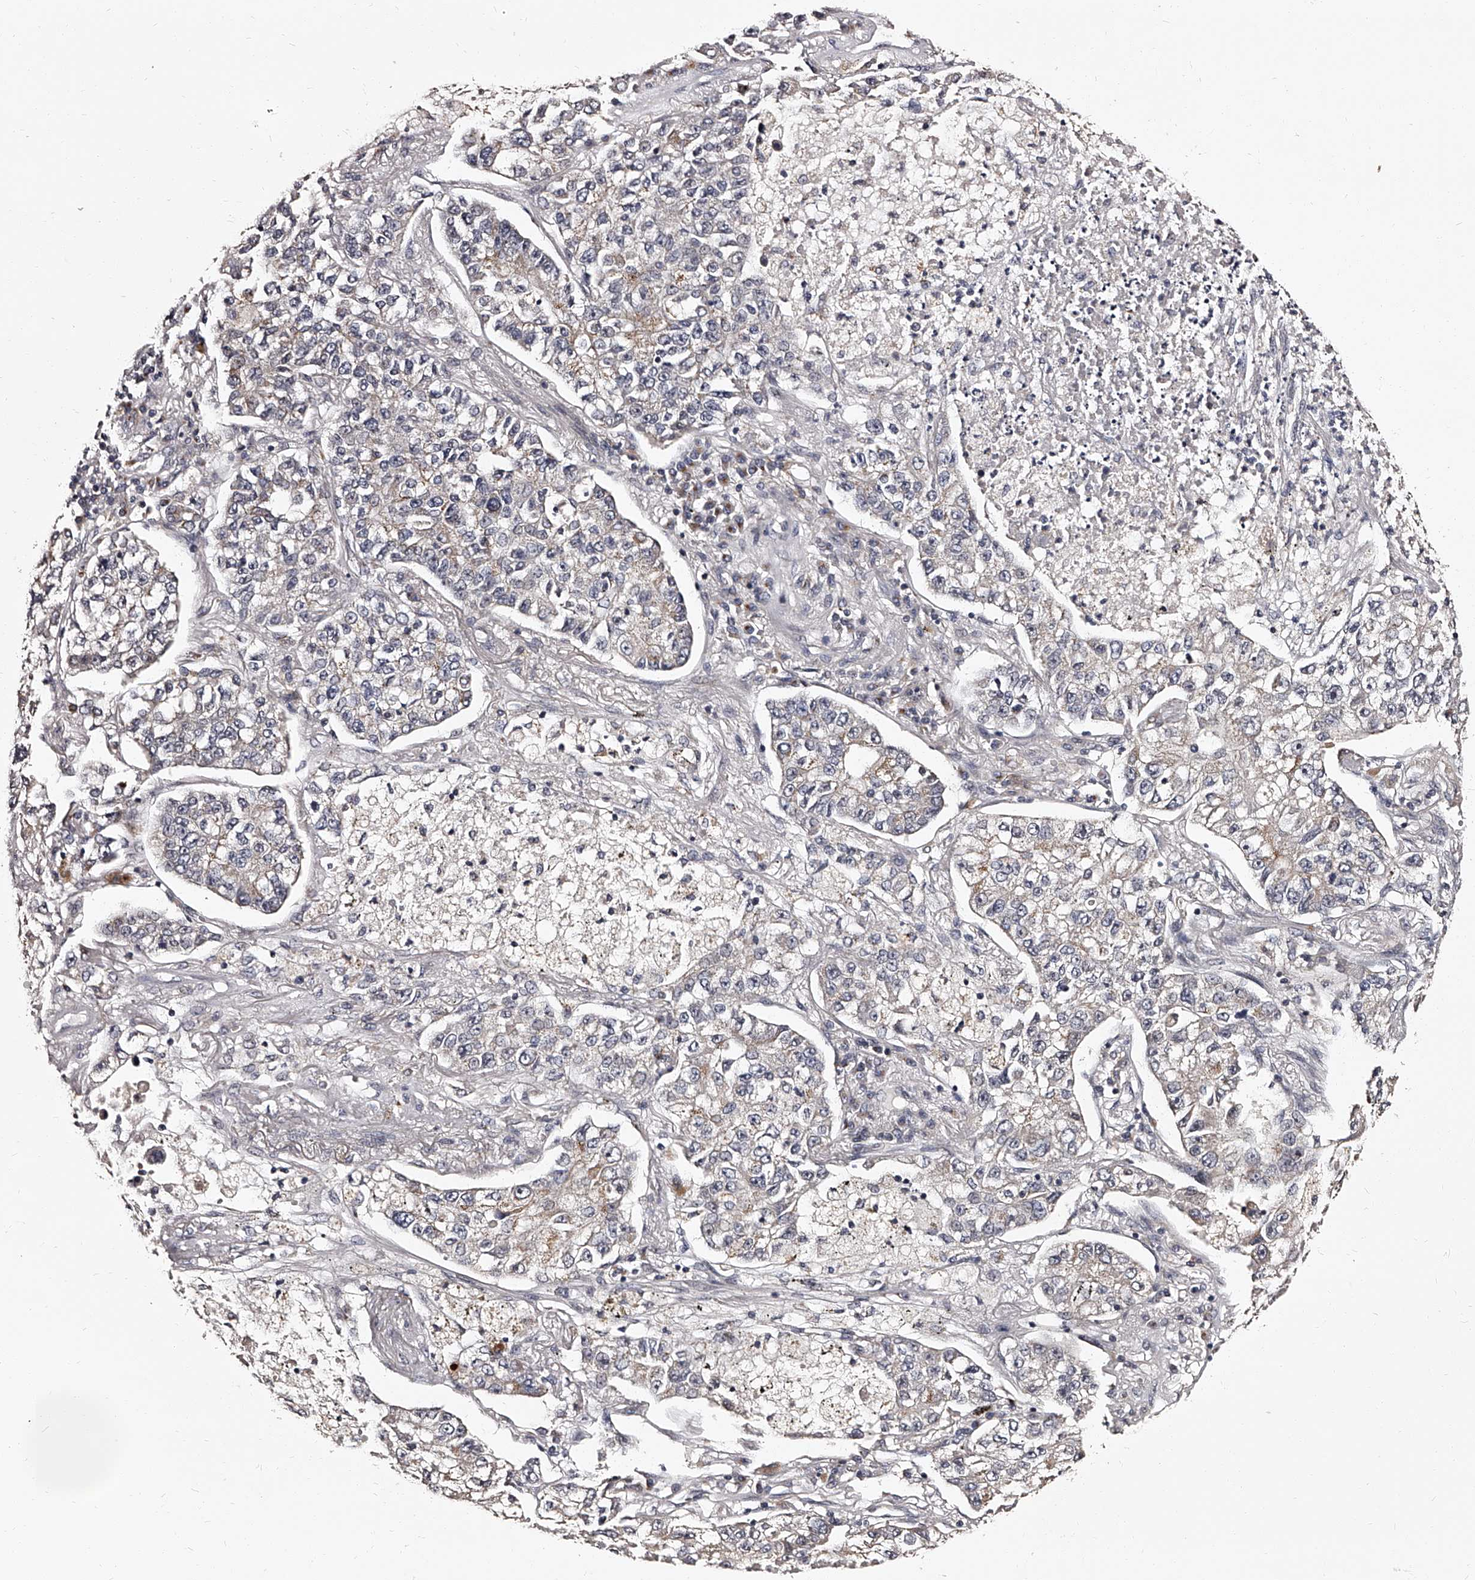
{"staining": {"intensity": "weak", "quantity": "<25%", "location": "cytoplasmic/membranous"}, "tissue": "lung cancer", "cell_type": "Tumor cells", "image_type": "cancer", "snomed": [{"axis": "morphology", "description": "Adenocarcinoma, NOS"}, {"axis": "topography", "description": "Lung"}], "caption": "High magnification brightfield microscopy of adenocarcinoma (lung) stained with DAB (3,3'-diaminobenzidine) (brown) and counterstained with hematoxylin (blue): tumor cells show no significant expression.", "gene": "RSC1A1", "patient": {"sex": "male", "age": 49}}